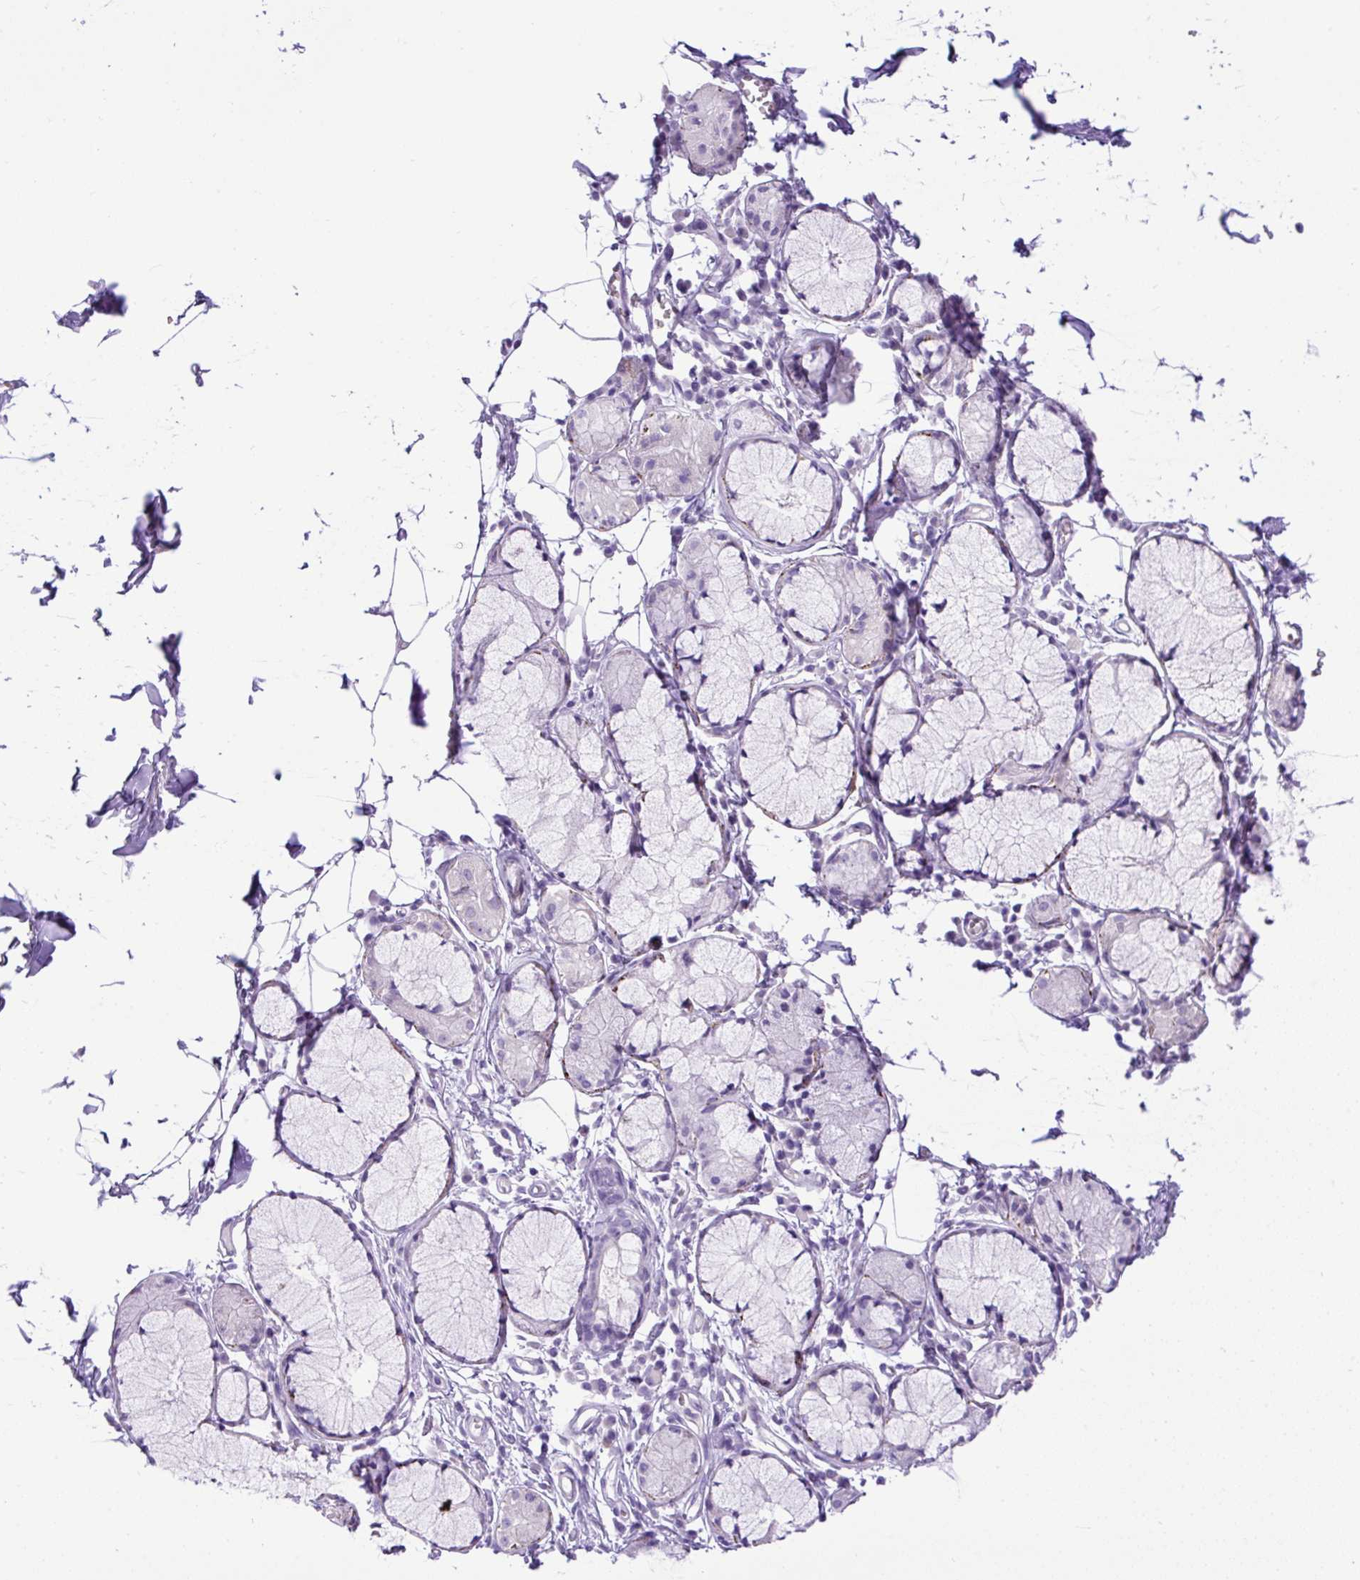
{"staining": {"intensity": "negative", "quantity": "none", "location": "none"}, "tissue": "bronchus", "cell_type": "Respiratory epithelial cells", "image_type": "normal", "snomed": [{"axis": "morphology", "description": "Normal tissue, NOS"}, {"axis": "topography", "description": "Cartilage tissue"}, {"axis": "topography", "description": "Bronchus"}], "caption": "Immunohistochemistry (IHC) of benign bronchus reveals no expression in respiratory epithelial cells. (DAB (3,3'-diaminobenzidine) immunohistochemistry visualized using brightfield microscopy, high magnification).", "gene": "ZNF256", "patient": {"sex": "male", "age": 78}}